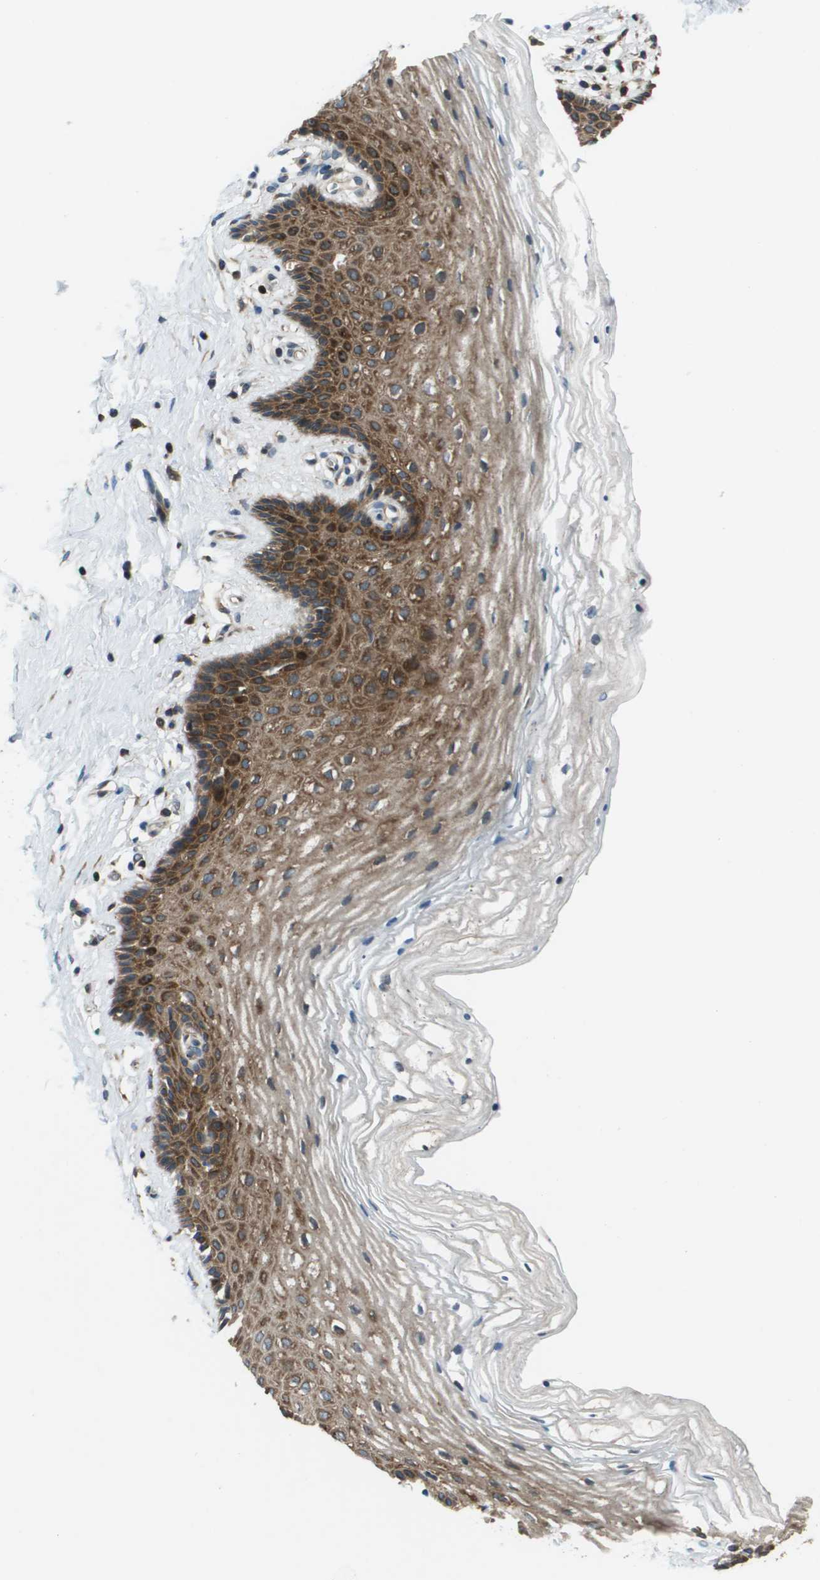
{"staining": {"intensity": "strong", "quantity": "25%-75%", "location": "cytoplasmic/membranous"}, "tissue": "vagina", "cell_type": "Squamous epithelial cells", "image_type": "normal", "snomed": [{"axis": "morphology", "description": "Normal tissue, NOS"}, {"axis": "topography", "description": "Vagina"}], "caption": "Approximately 25%-75% of squamous epithelial cells in normal human vagina demonstrate strong cytoplasmic/membranous protein expression as visualized by brown immunohistochemical staining.", "gene": "ARFGAP2", "patient": {"sex": "female", "age": 32}}